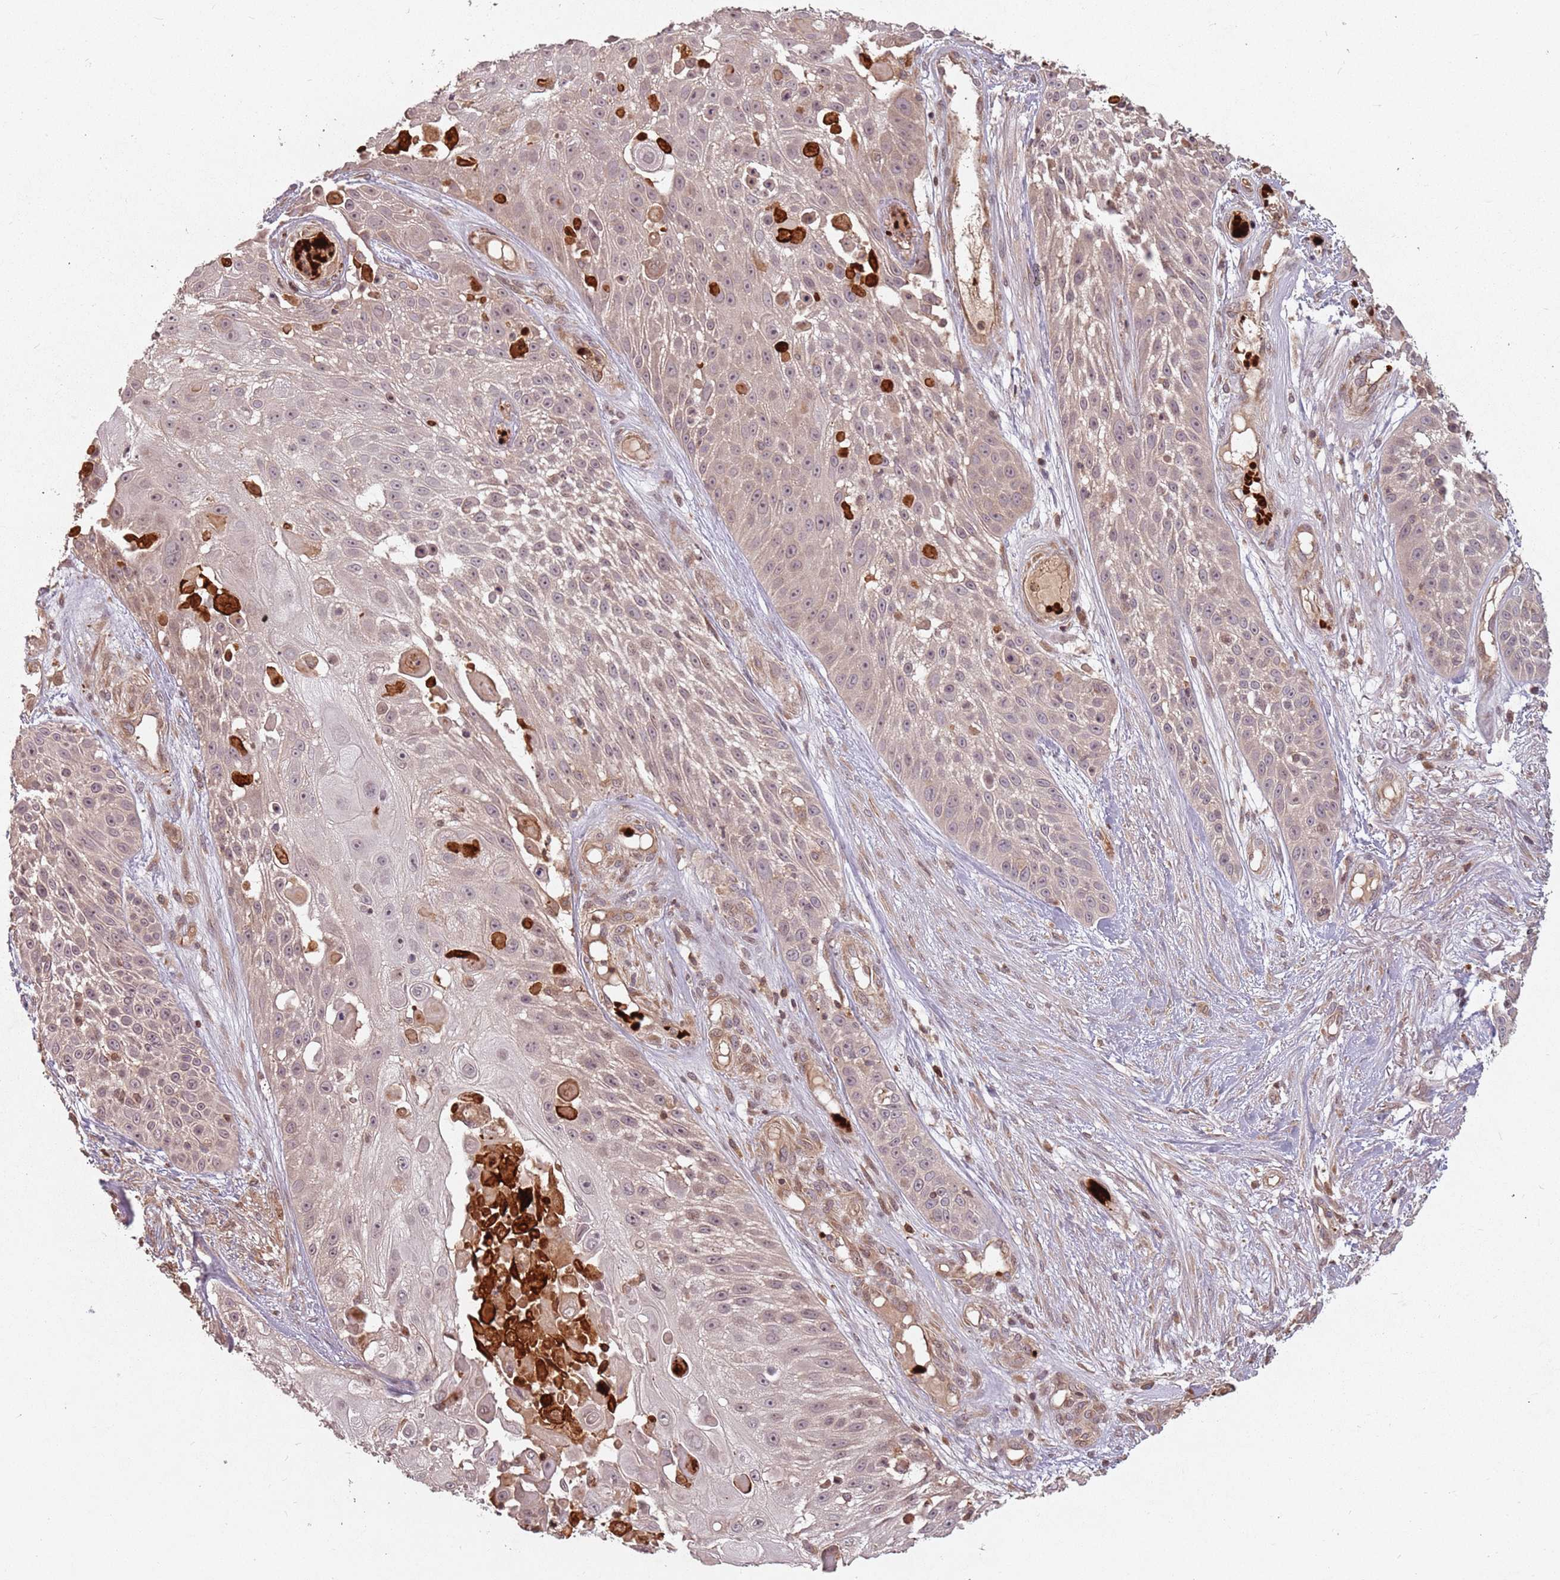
{"staining": {"intensity": "weak", "quantity": "25%-75%", "location": "cytoplasmic/membranous"}, "tissue": "skin cancer", "cell_type": "Tumor cells", "image_type": "cancer", "snomed": [{"axis": "morphology", "description": "Squamous cell carcinoma, NOS"}, {"axis": "topography", "description": "Skin"}], "caption": "Human skin cancer (squamous cell carcinoma) stained with a protein marker exhibits weak staining in tumor cells.", "gene": "GPR180", "patient": {"sex": "female", "age": 86}}